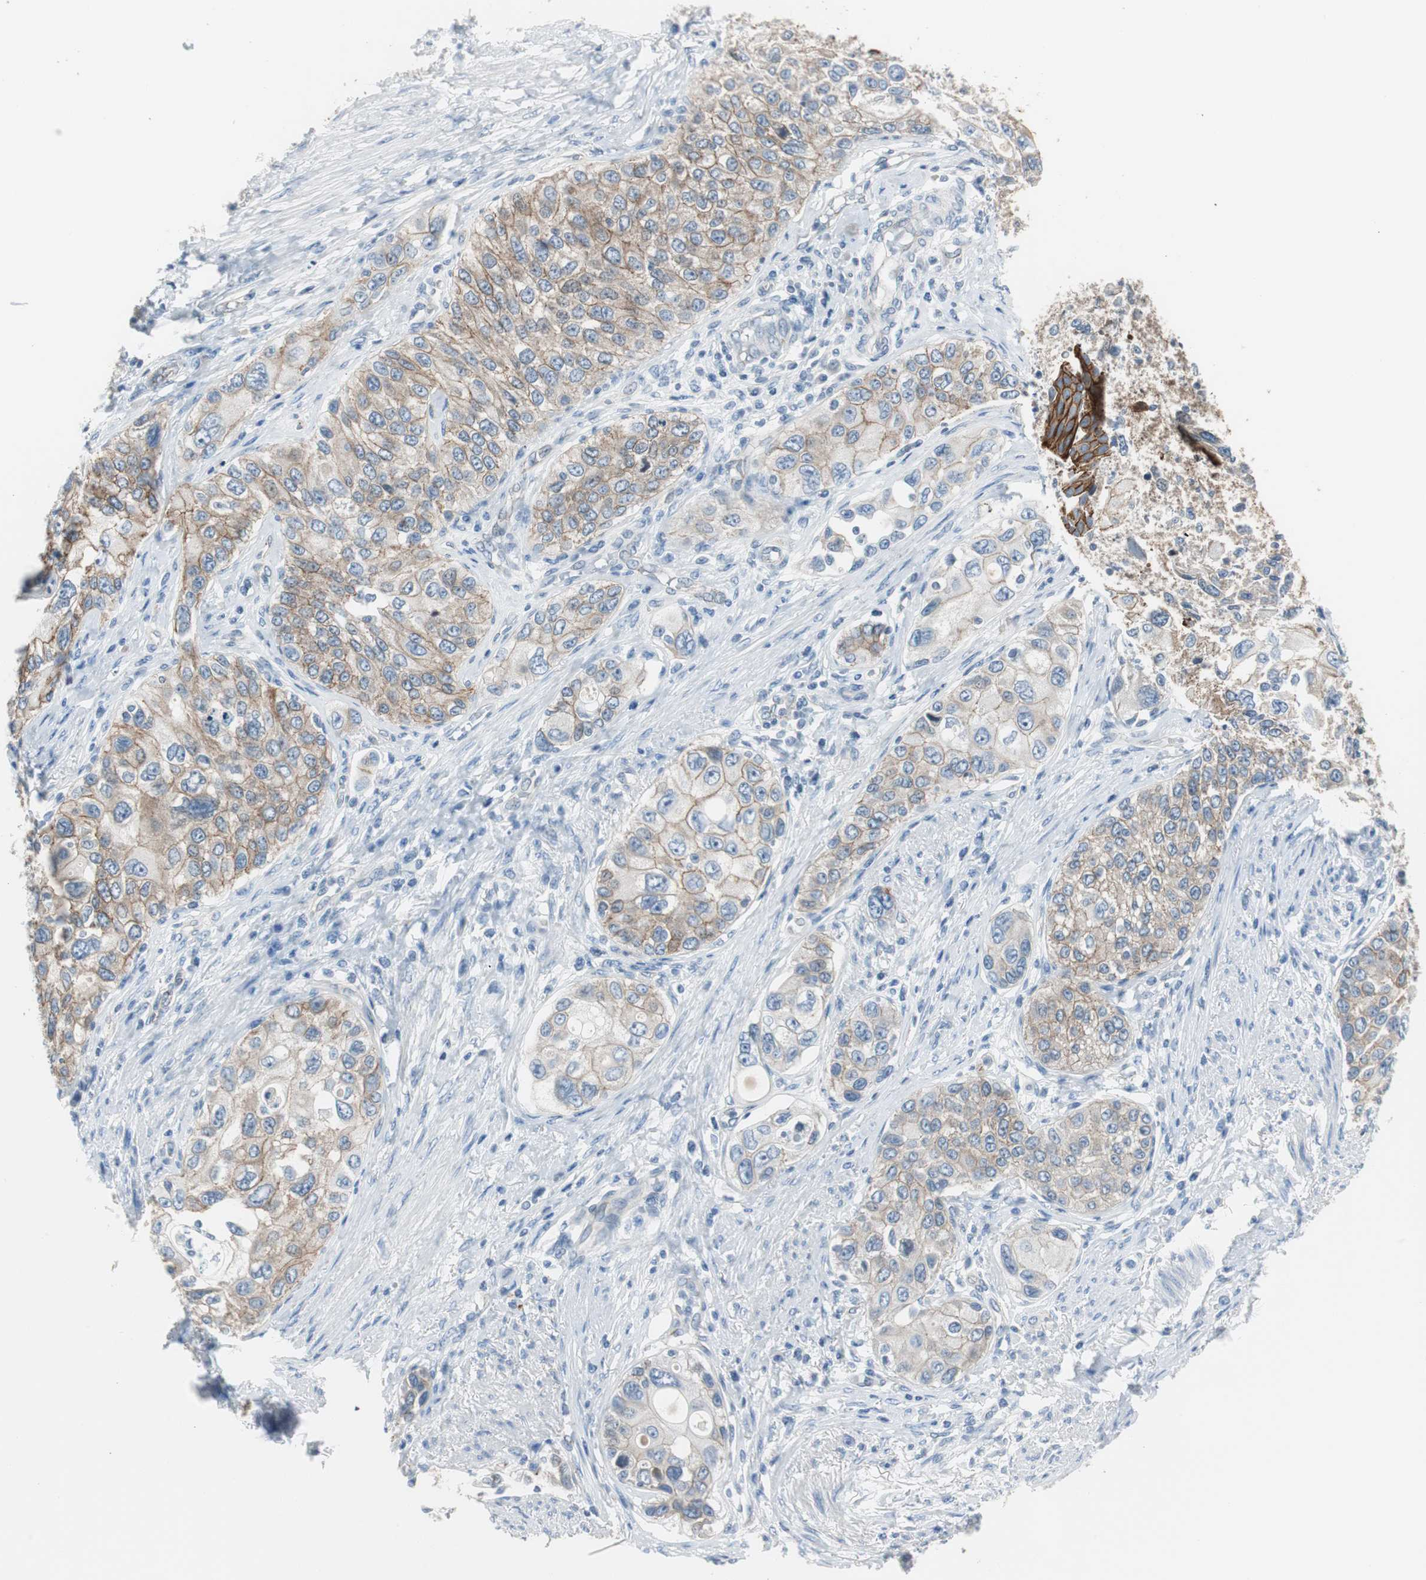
{"staining": {"intensity": "moderate", "quantity": ">75%", "location": "cytoplasmic/membranous"}, "tissue": "urothelial cancer", "cell_type": "Tumor cells", "image_type": "cancer", "snomed": [{"axis": "morphology", "description": "Urothelial carcinoma, High grade"}, {"axis": "topography", "description": "Urinary bladder"}], "caption": "The photomicrograph exhibits immunohistochemical staining of urothelial cancer. There is moderate cytoplasmic/membranous expression is present in approximately >75% of tumor cells.", "gene": "STXBP4", "patient": {"sex": "female", "age": 56}}